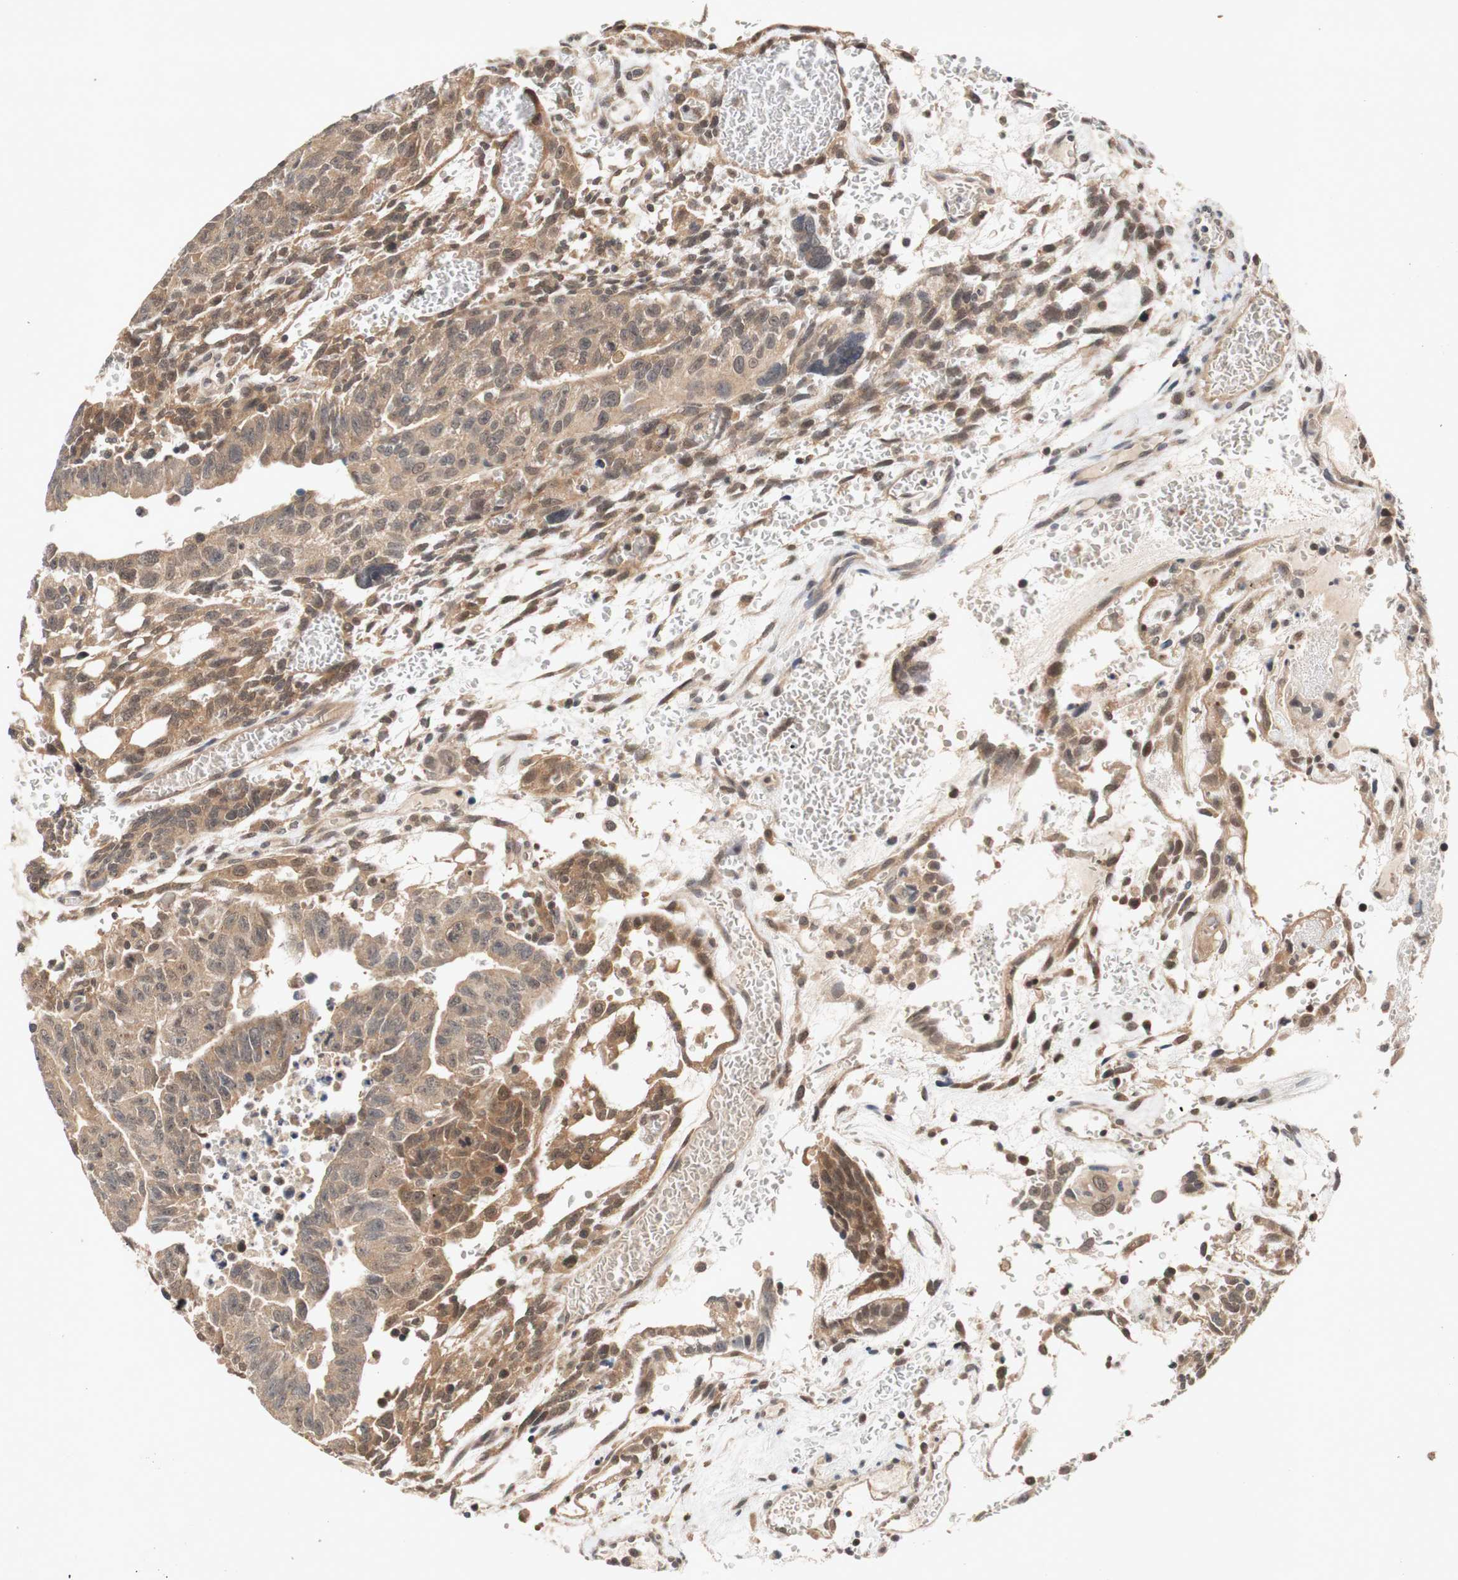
{"staining": {"intensity": "moderate", "quantity": ">75%", "location": "cytoplasmic/membranous"}, "tissue": "testis cancer", "cell_type": "Tumor cells", "image_type": "cancer", "snomed": [{"axis": "morphology", "description": "Seminoma, NOS"}, {"axis": "morphology", "description": "Carcinoma, Embryonal, NOS"}, {"axis": "topography", "description": "Testis"}], "caption": "Immunohistochemical staining of human testis seminoma exhibits medium levels of moderate cytoplasmic/membranous protein staining in approximately >75% of tumor cells.", "gene": "PIN1", "patient": {"sex": "male", "age": 52}}